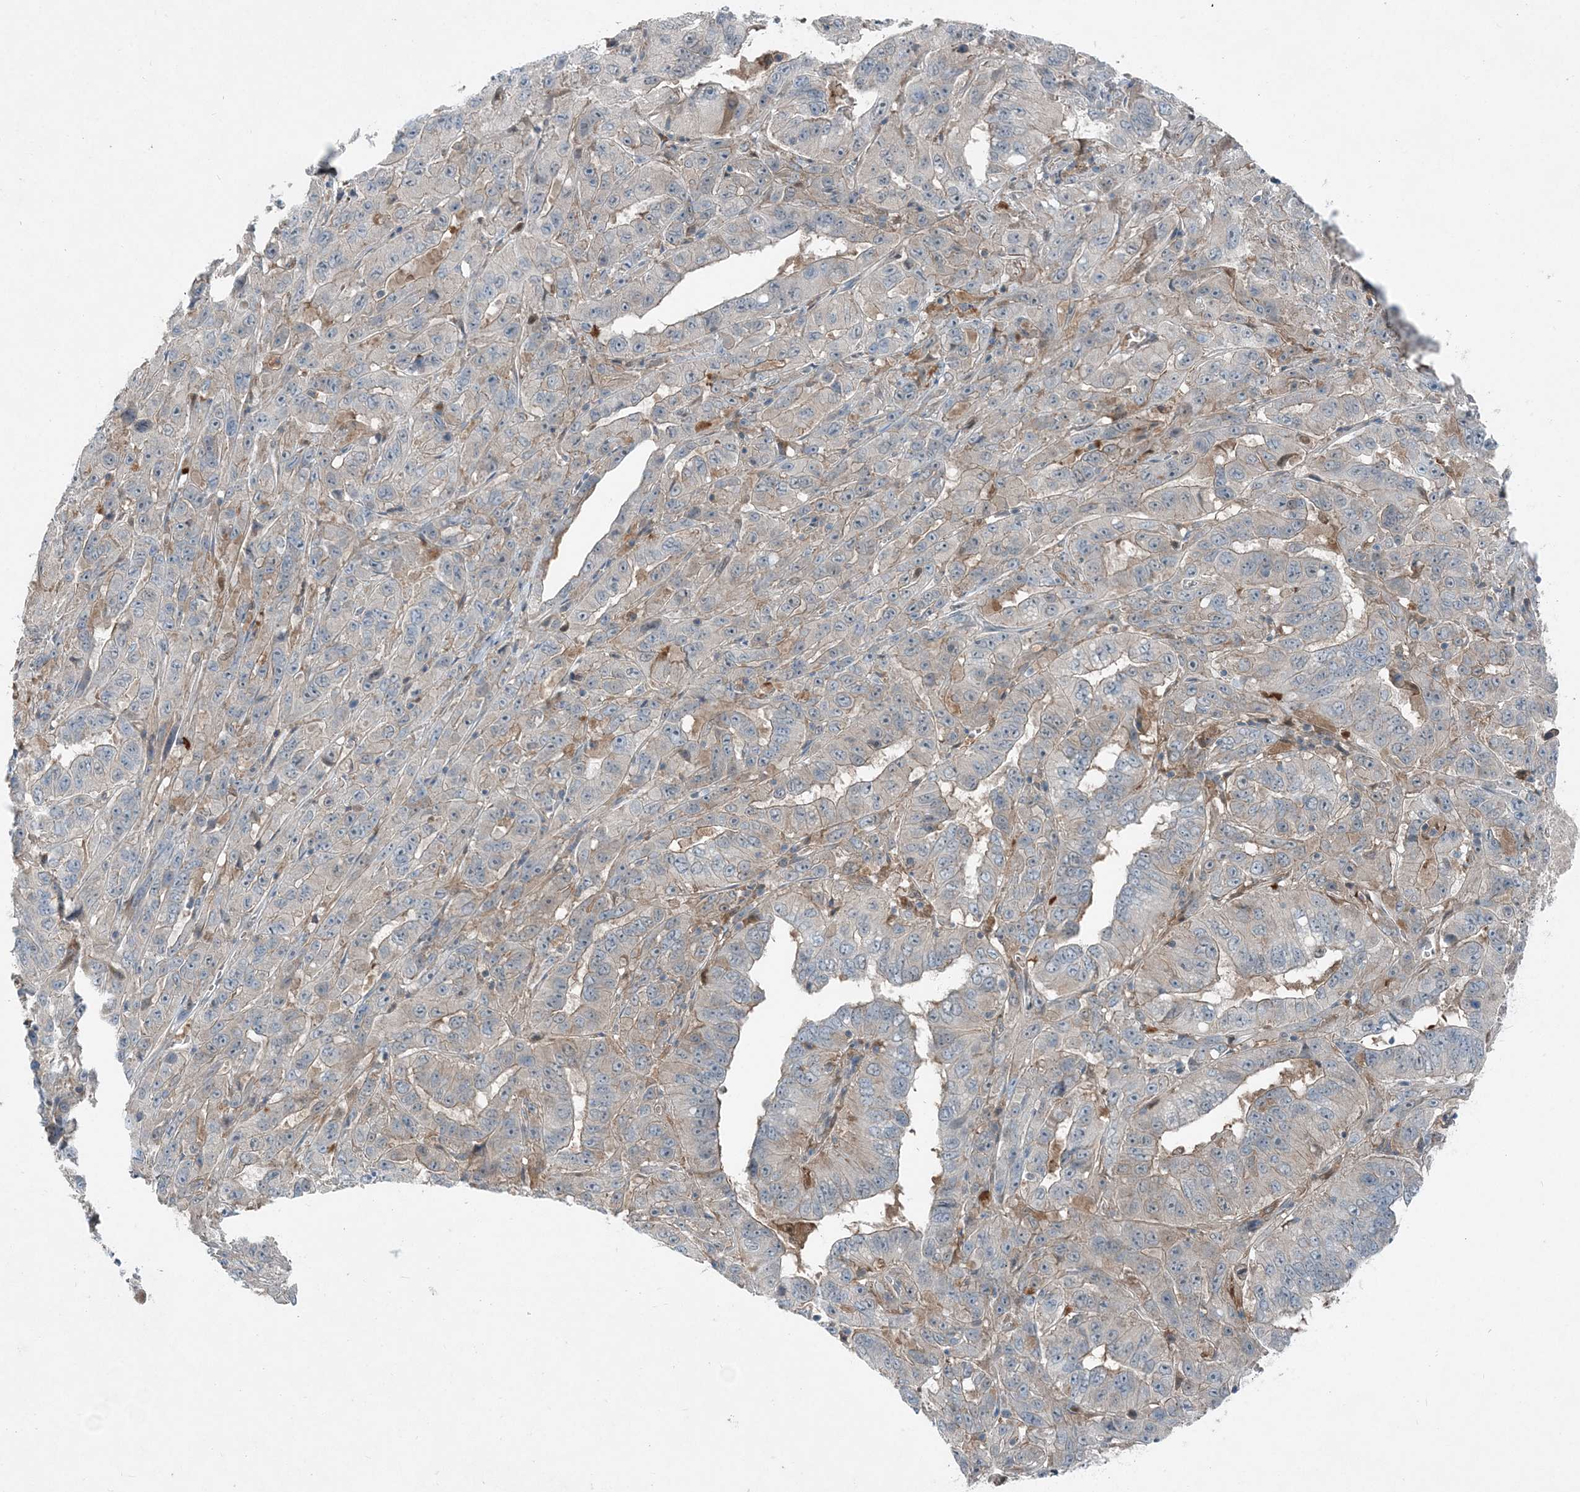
{"staining": {"intensity": "negative", "quantity": "none", "location": "none"}, "tissue": "pancreatic cancer", "cell_type": "Tumor cells", "image_type": "cancer", "snomed": [{"axis": "morphology", "description": "Adenocarcinoma, NOS"}, {"axis": "topography", "description": "Pancreas"}], "caption": "A photomicrograph of pancreatic cancer stained for a protein reveals no brown staining in tumor cells.", "gene": "ARMH1", "patient": {"sex": "male", "age": 63}}